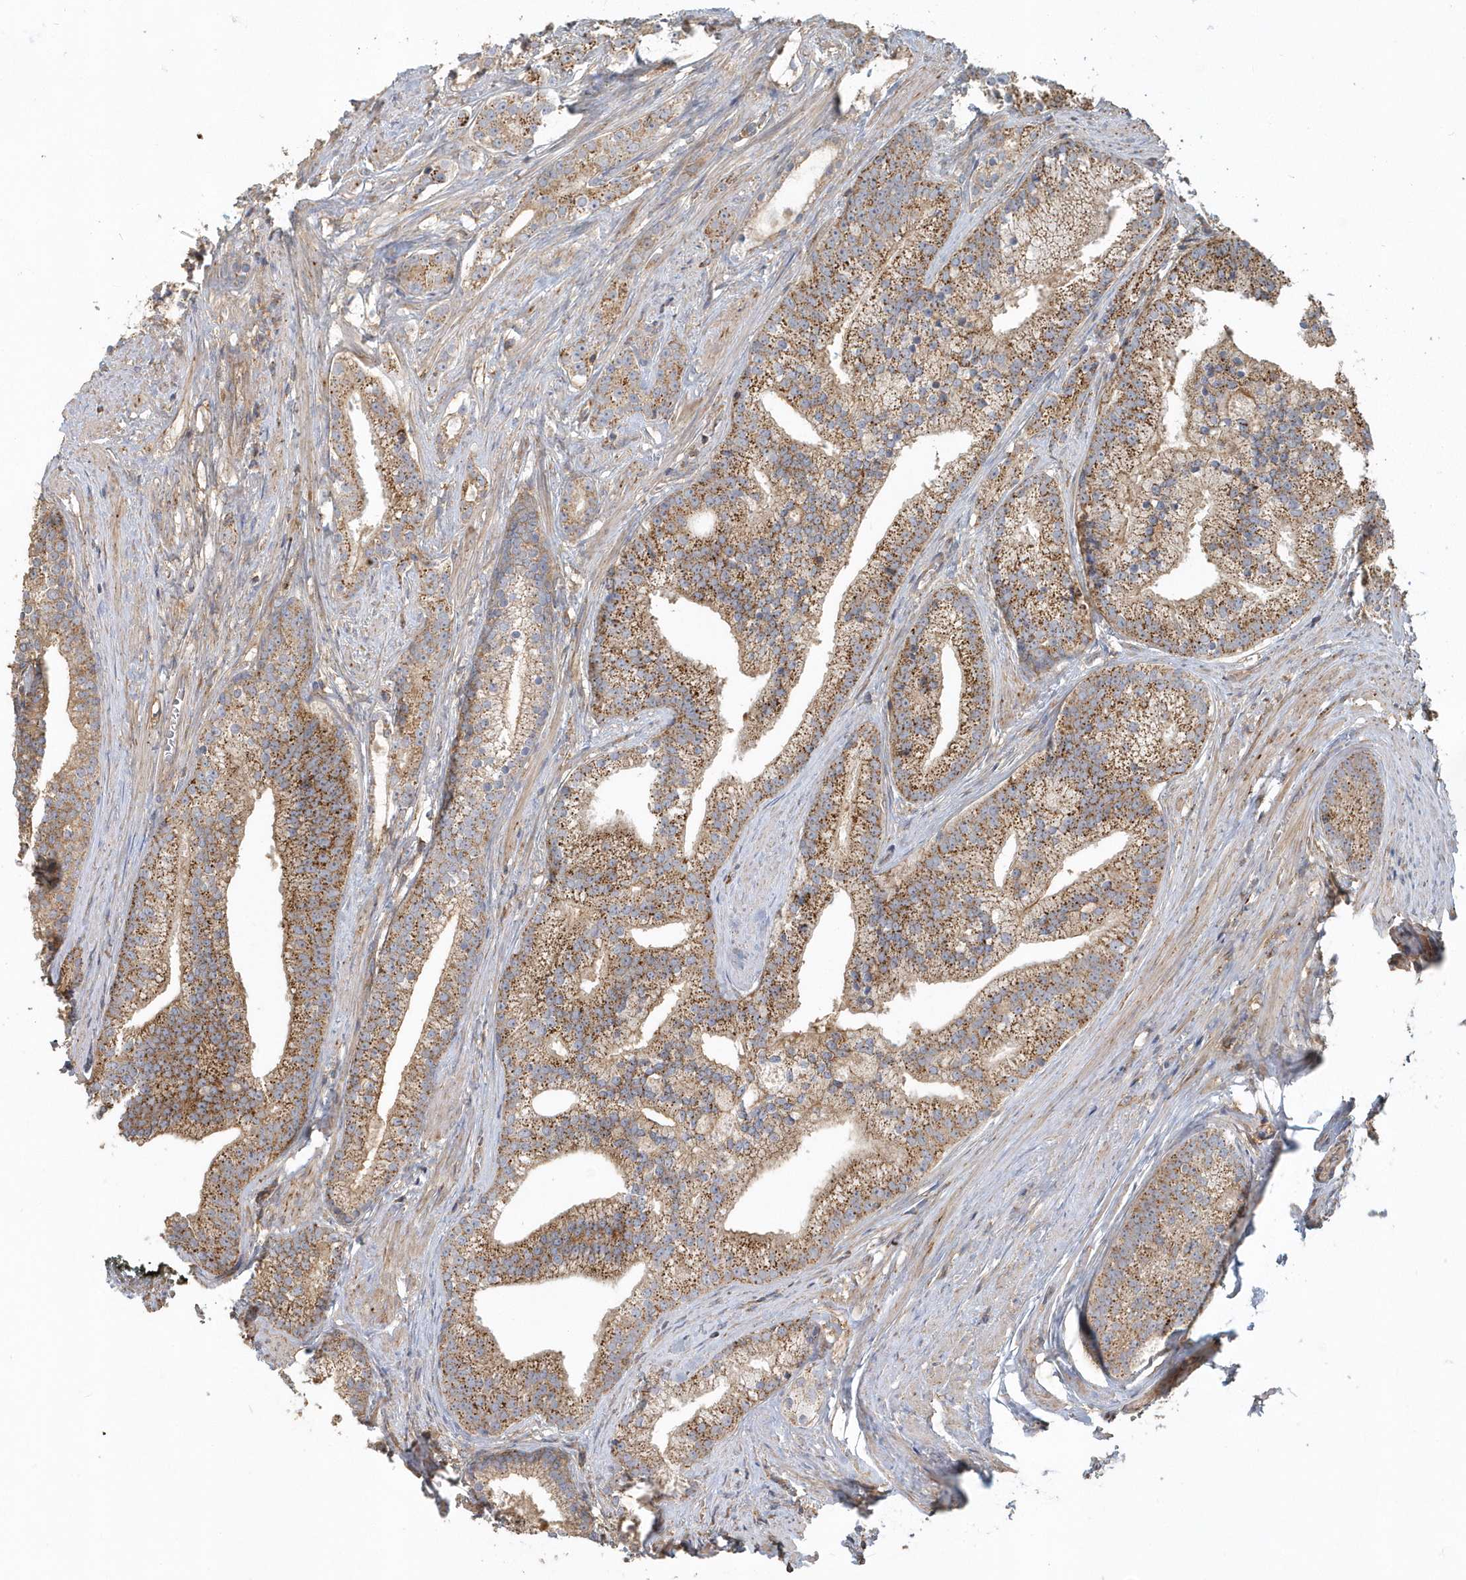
{"staining": {"intensity": "moderate", "quantity": ">75%", "location": "cytoplasmic/membranous"}, "tissue": "prostate cancer", "cell_type": "Tumor cells", "image_type": "cancer", "snomed": [{"axis": "morphology", "description": "Adenocarcinoma, Low grade"}, {"axis": "topography", "description": "Prostate"}], "caption": "About >75% of tumor cells in human adenocarcinoma (low-grade) (prostate) demonstrate moderate cytoplasmic/membranous protein staining as visualized by brown immunohistochemical staining.", "gene": "TRAIP", "patient": {"sex": "male", "age": 71}}